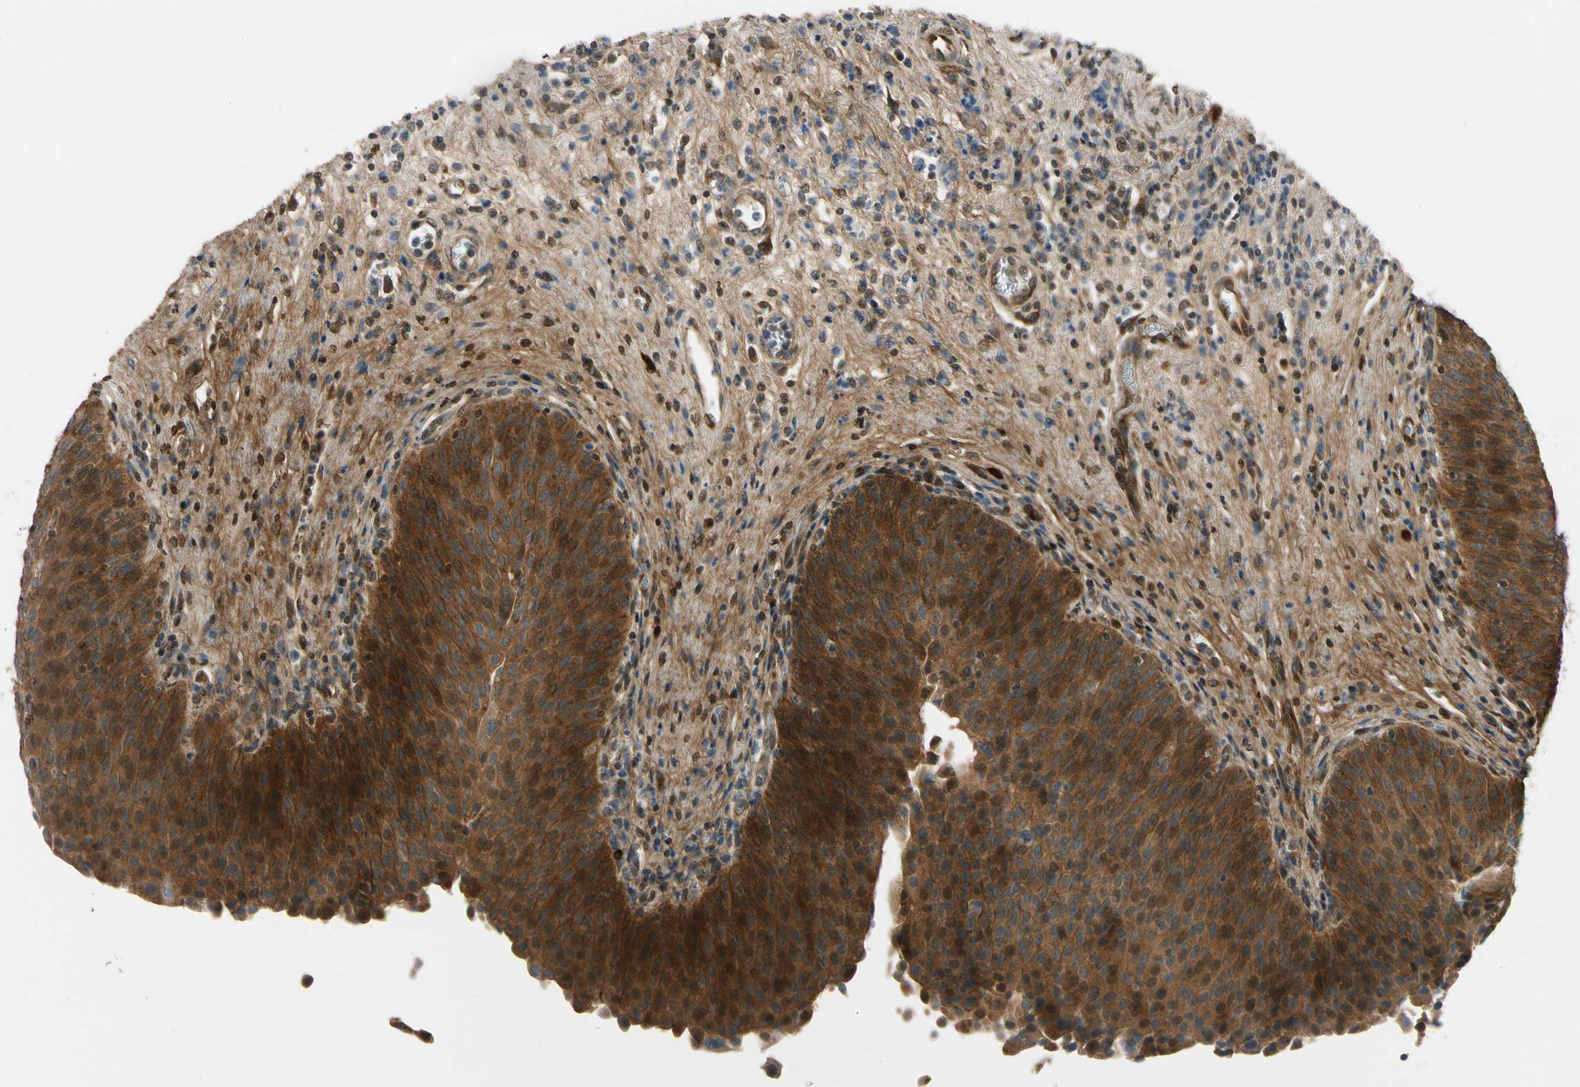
{"staining": {"intensity": "strong", "quantity": ">75%", "location": "cytoplasmic/membranous"}, "tissue": "urinary bladder", "cell_type": "Urothelial cells", "image_type": "normal", "snomed": [{"axis": "morphology", "description": "Normal tissue, NOS"}, {"axis": "morphology", "description": "Dysplasia, NOS"}, {"axis": "topography", "description": "Urinary bladder"}], "caption": "Brown immunohistochemical staining in benign human urinary bladder demonstrates strong cytoplasmic/membranous expression in approximately >75% of urothelial cells.", "gene": "MST1R", "patient": {"sex": "male", "age": 35}}